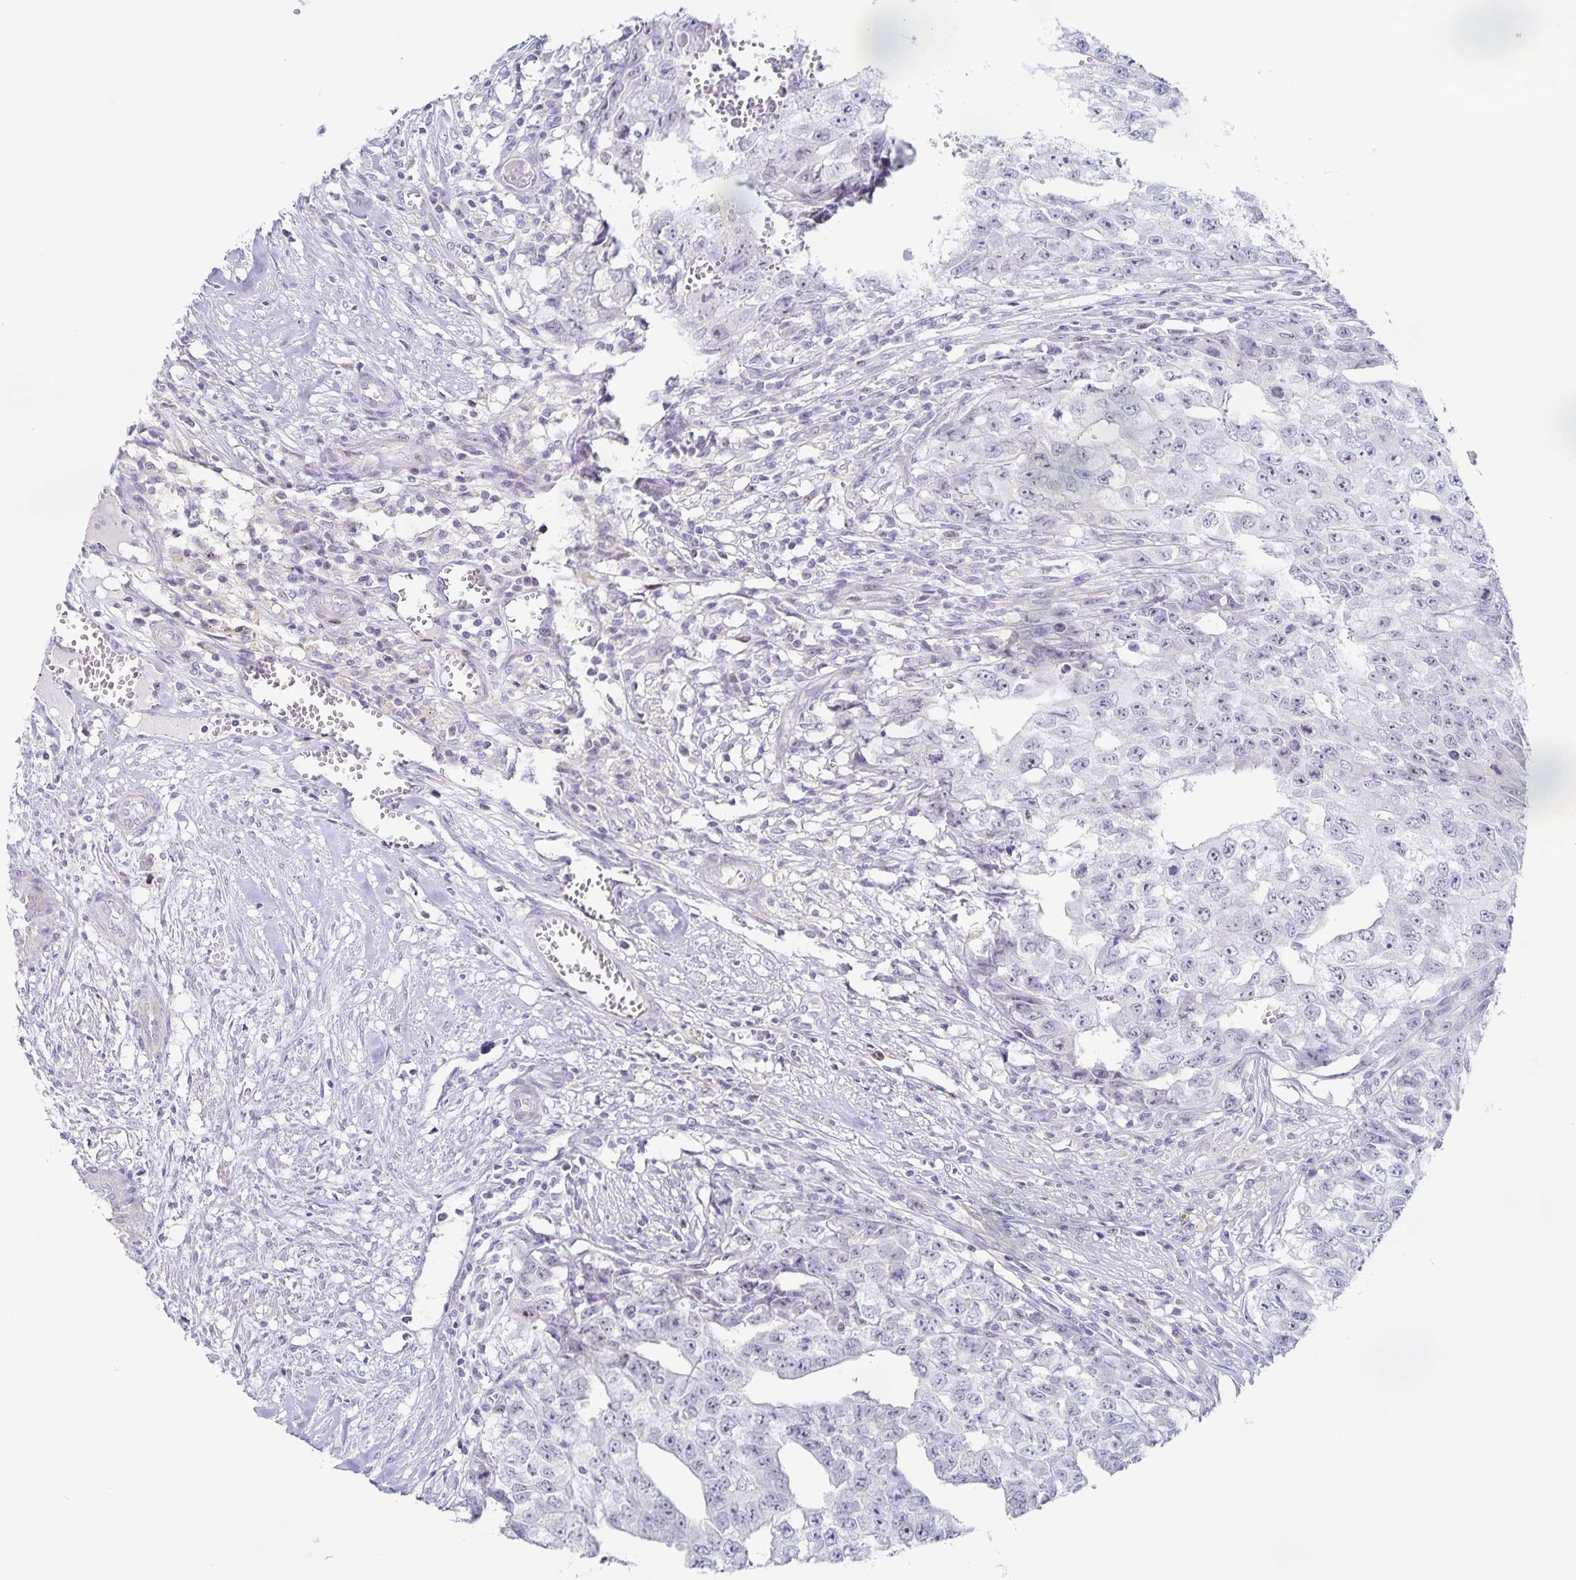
{"staining": {"intensity": "negative", "quantity": "none", "location": "none"}, "tissue": "testis cancer", "cell_type": "Tumor cells", "image_type": "cancer", "snomed": [{"axis": "morphology", "description": "Carcinoma, Embryonal, NOS"}, {"axis": "morphology", "description": "Teratoma, malignant, NOS"}, {"axis": "topography", "description": "Testis"}], "caption": "The micrograph demonstrates no staining of tumor cells in testis cancer.", "gene": "CENPH", "patient": {"sex": "male", "age": 24}}